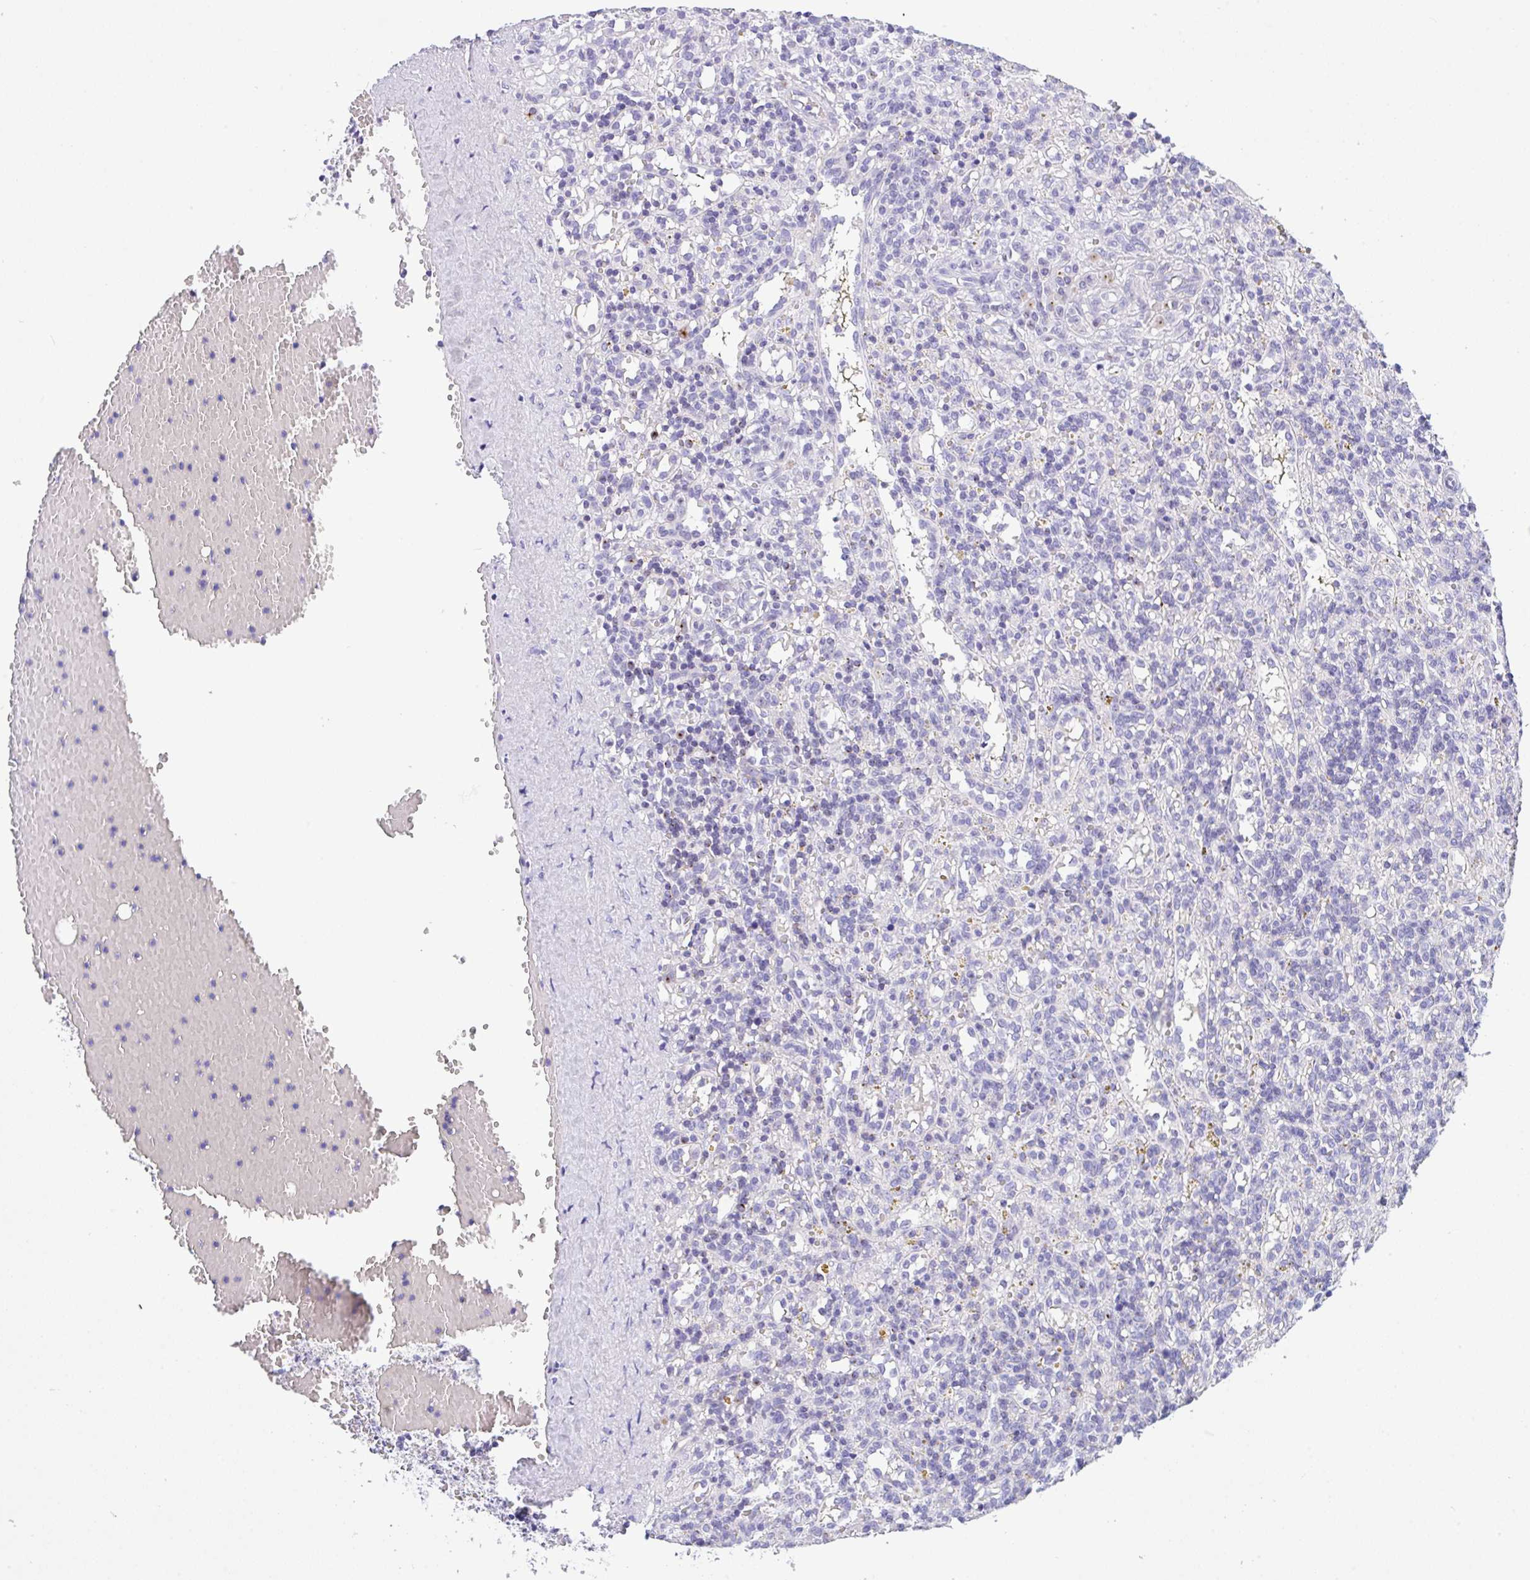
{"staining": {"intensity": "negative", "quantity": "none", "location": "none"}, "tissue": "lymphoma", "cell_type": "Tumor cells", "image_type": "cancer", "snomed": [{"axis": "morphology", "description": "Malignant lymphoma, non-Hodgkin's type, Low grade"}, {"axis": "topography", "description": "Spleen"}], "caption": "DAB immunohistochemical staining of human lymphoma demonstrates no significant expression in tumor cells.", "gene": "FBXL20", "patient": {"sex": "male", "age": 67}}